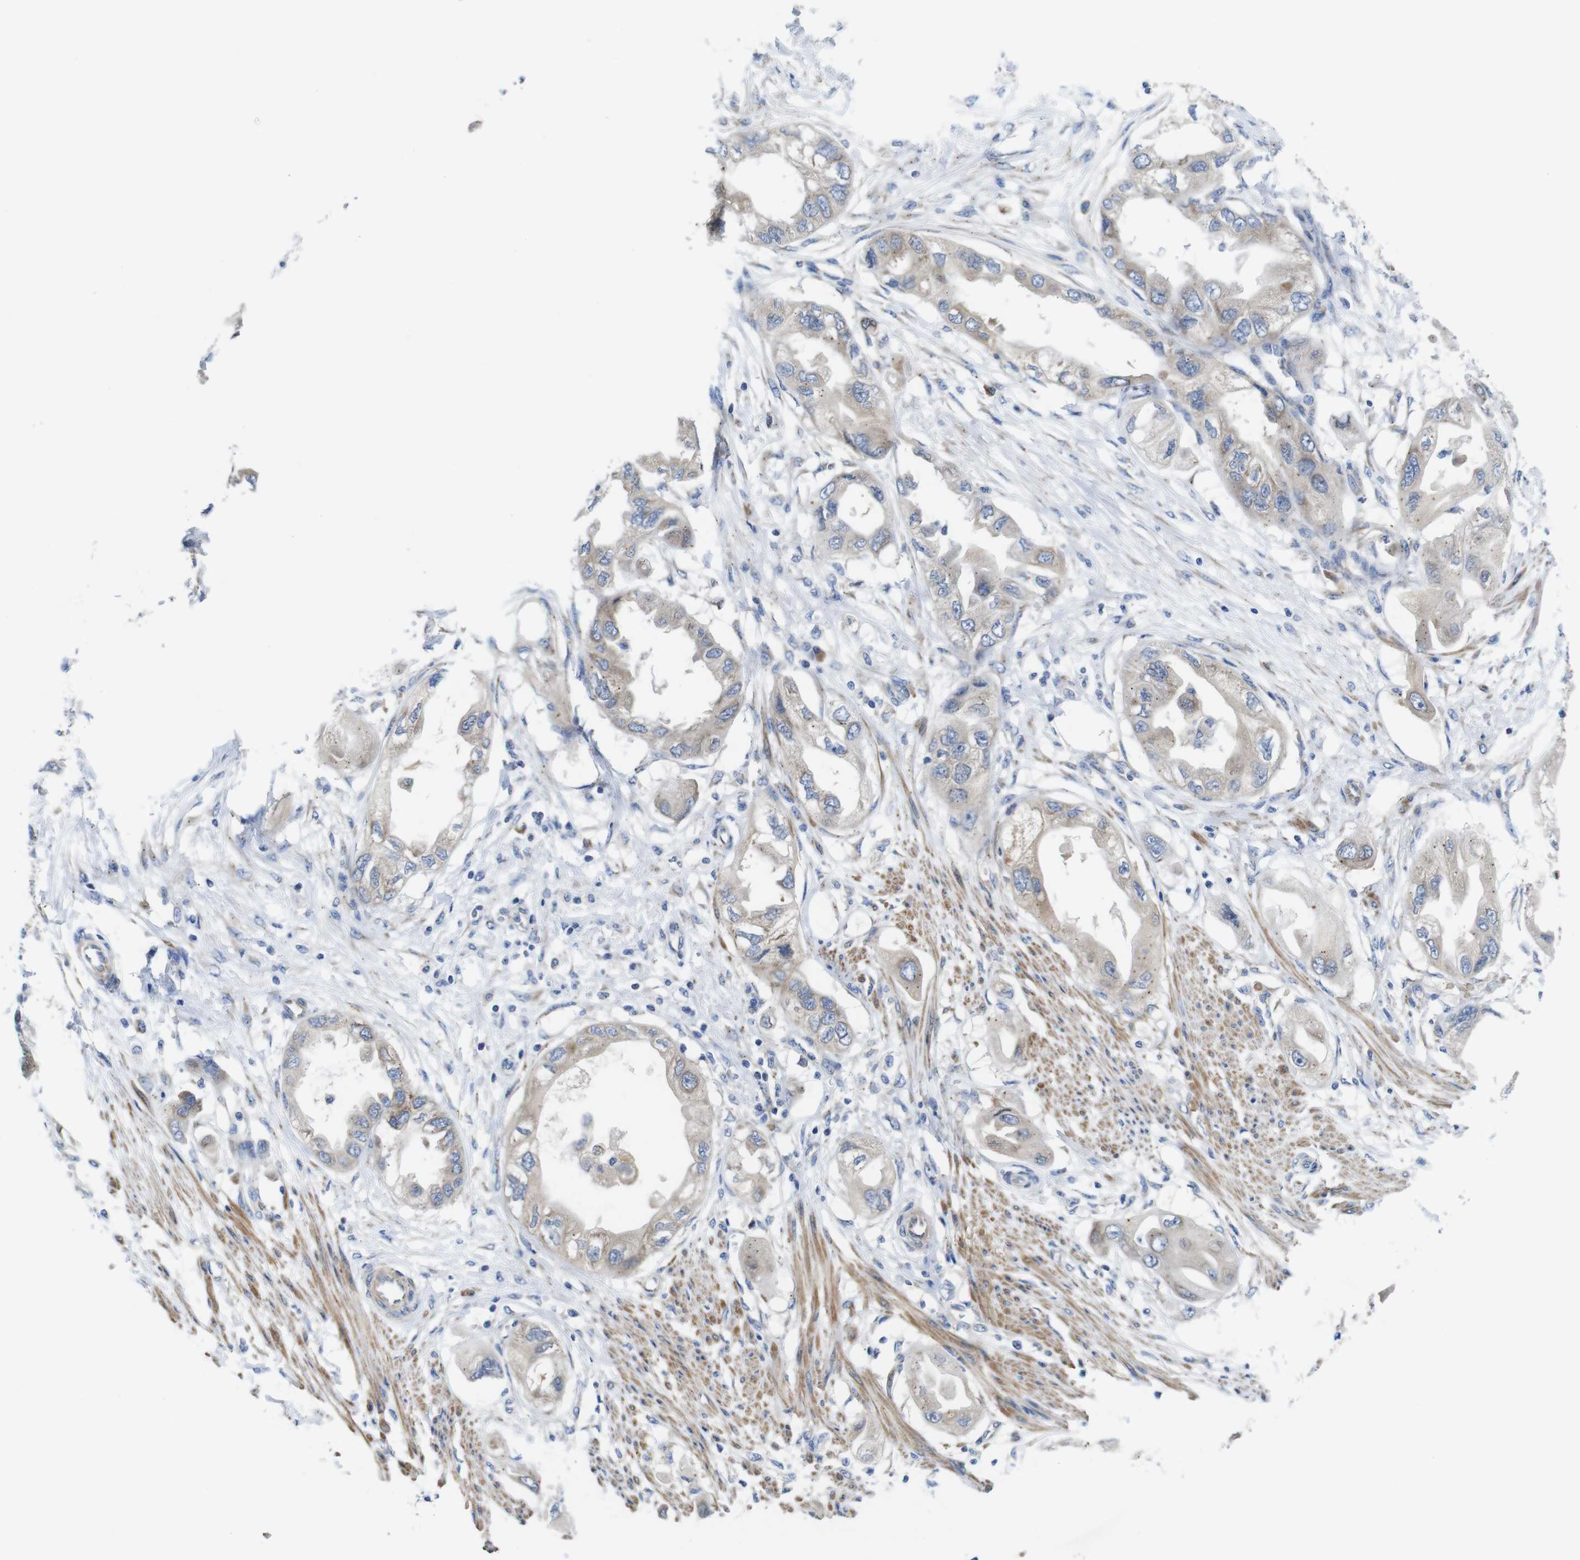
{"staining": {"intensity": "weak", "quantity": "25%-75%", "location": "cytoplasmic/membranous"}, "tissue": "endometrial cancer", "cell_type": "Tumor cells", "image_type": "cancer", "snomed": [{"axis": "morphology", "description": "Adenocarcinoma, NOS"}, {"axis": "topography", "description": "Endometrium"}], "caption": "The immunohistochemical stain highlights weak cytoplasmic/membranous staining in tumor cells of endometrial cancer tissue. (Brightfield microscopy of DAB IHC at high magnification).", "gene": "DDRGK1", "patient": {"sex": "female", "age": 67}}